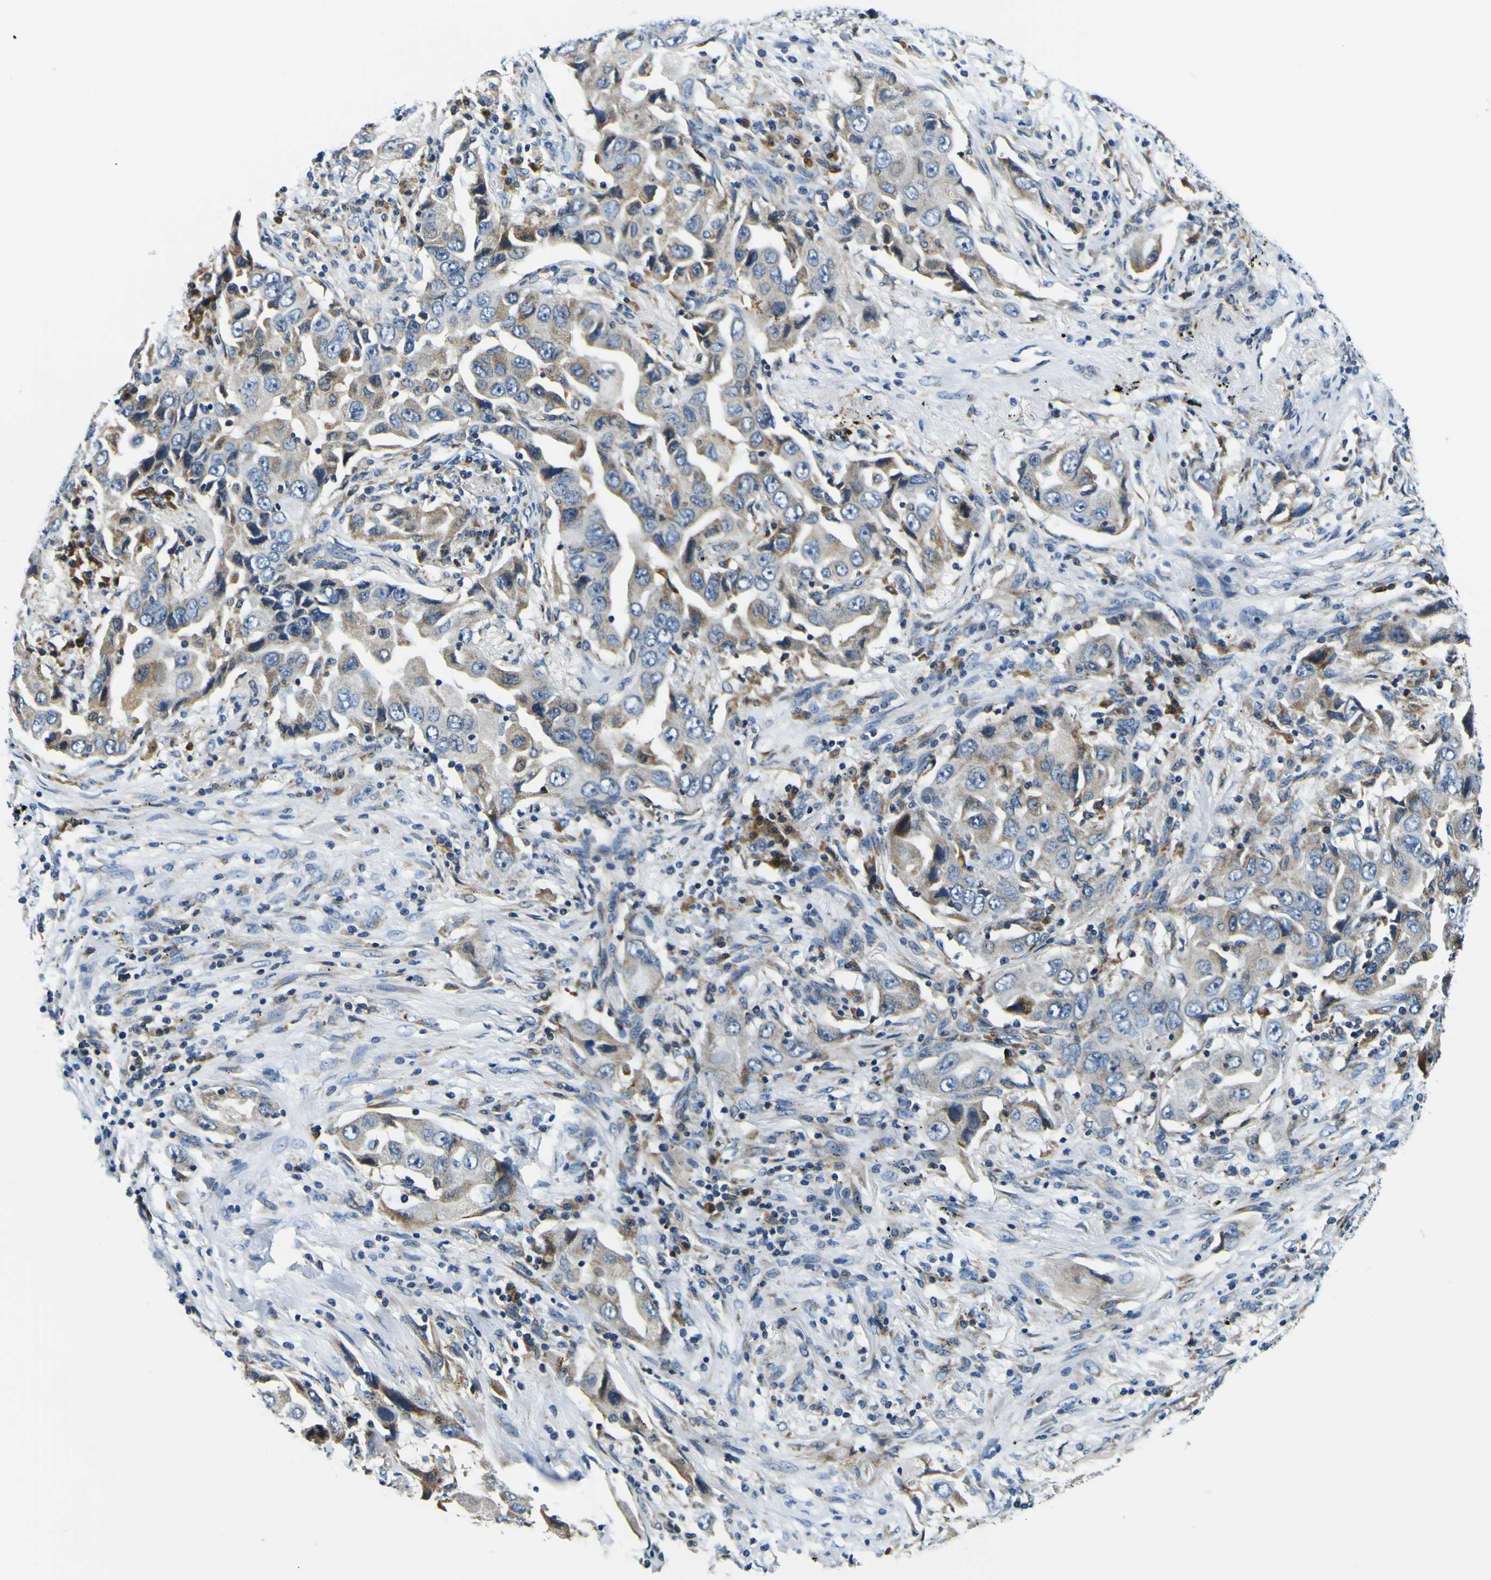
{"staining": {"intensity": "weak", "quantity": "25%-75%", "location": "cytoplasmic/membranous"}, "tissue": "lung cancer", "cell_type": "Tumor cells", "image_type": "cancer", "snomed": [{"axis": "morphology", "description": "Adenocarcinoma, NOS"}, {"axis": "topography", "description": "Lung"}], "caption": "Immunohistochemical staining of adenocarcinoma (lung) exhibits weak cytoplasmic/membranous protein expression in approximately 25%-75% of tumor cells. (DAB (3,3'-diaminobenzidine) IHC, brown staining for protein, blue staining for nuclei).", "gene": "NLRP3", "patient": {"sex": "female", "age": 65}}